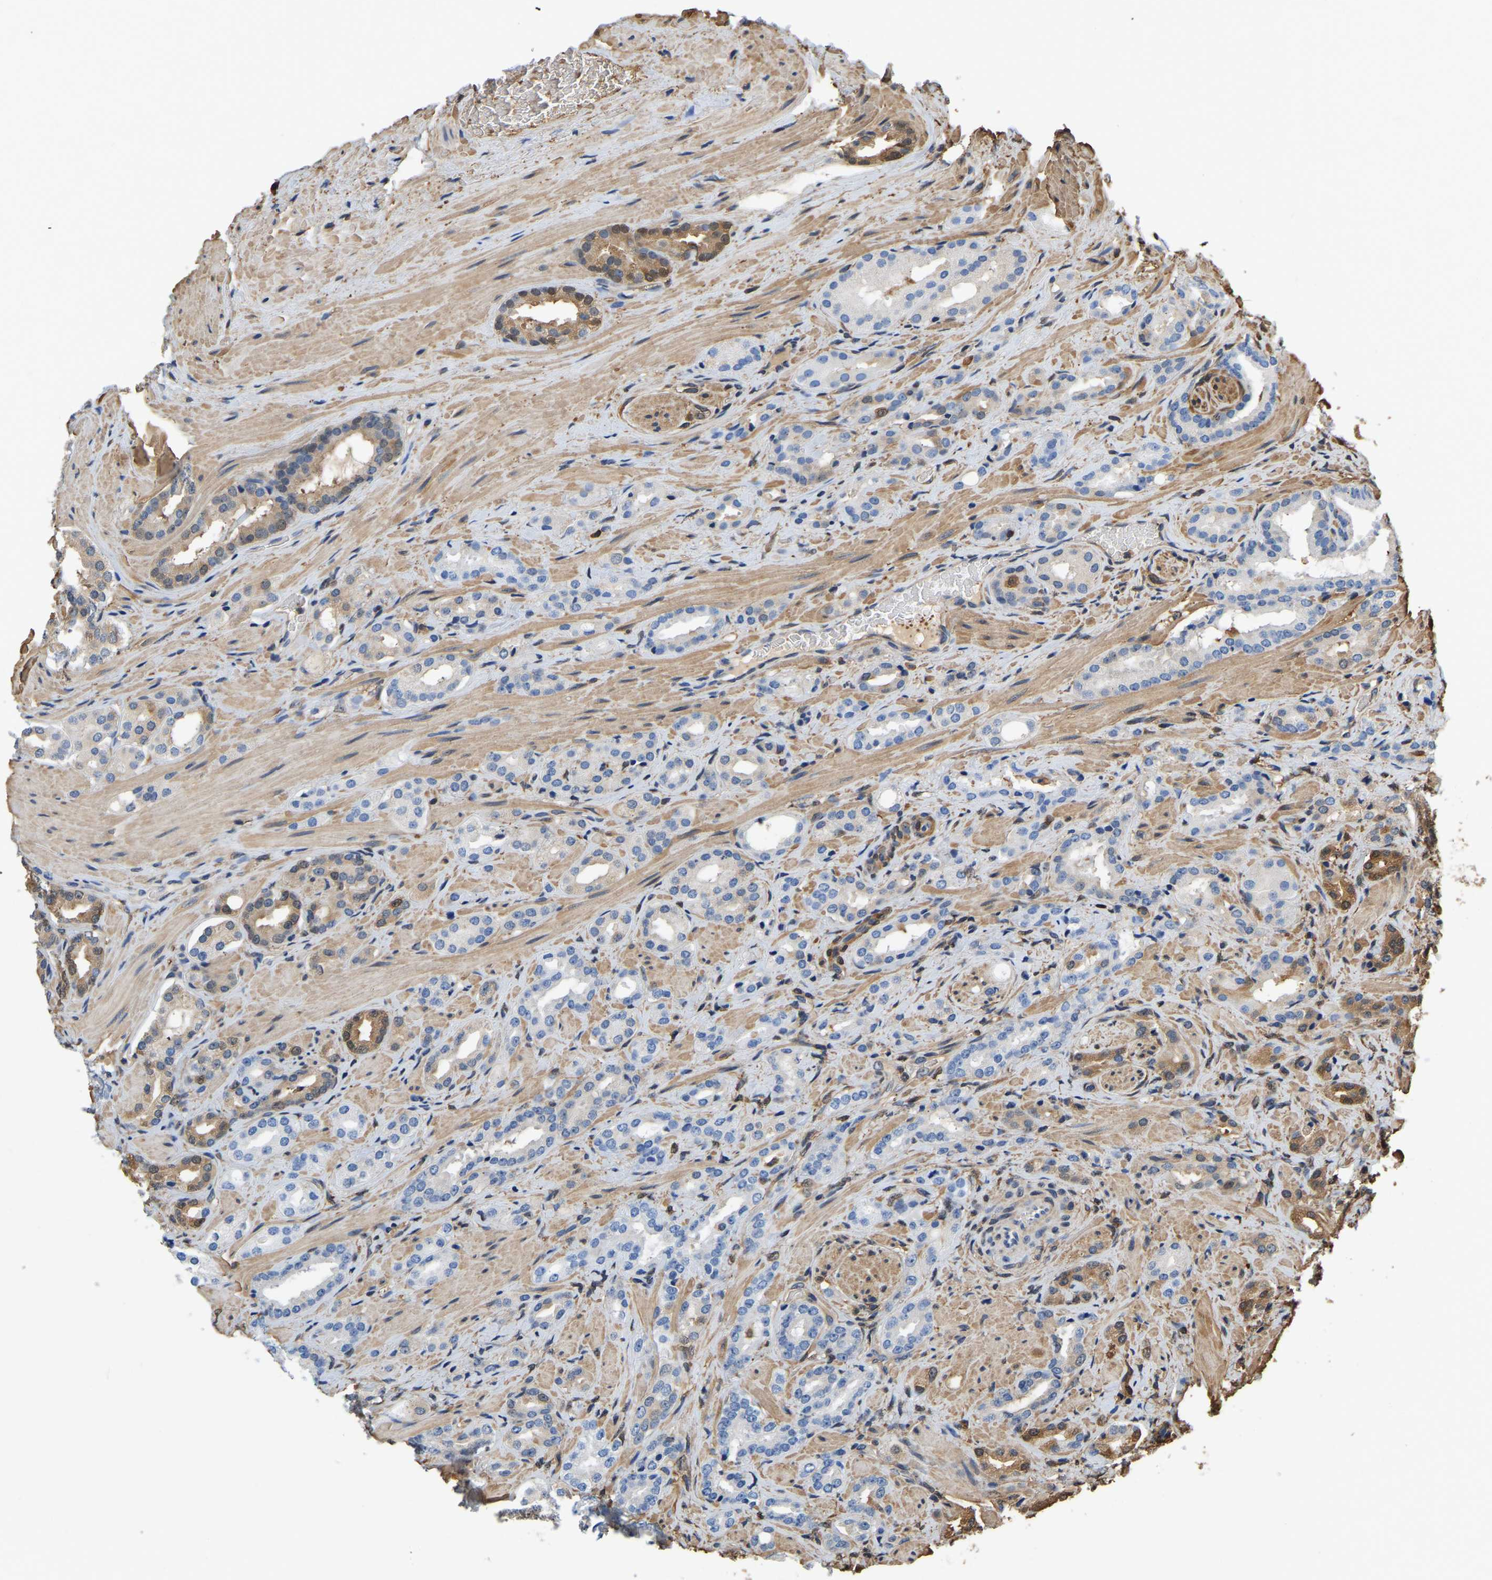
{"staining": {"intensity": "moderate", "quantity": "<25%", "location": "cytoplasmic/membranous"}, "tissue": "prostate cancer", "cell_type": "Tumor cells", "image_type": "cancer", "snomed": [{"axis": "morphology", "description": "Adenocarcinoma, High grade"}, {"axis": "topography", "description": "Prostate"}], "caption": "Protein staining of adenocarcinoma (high-grade) (prostate) tissue displays moderate cytoplasmic/membranous positivity in approximately <25% of tumor cells.", "gene": "LDHB", "patient": {"sex": "male", "age": 64}}